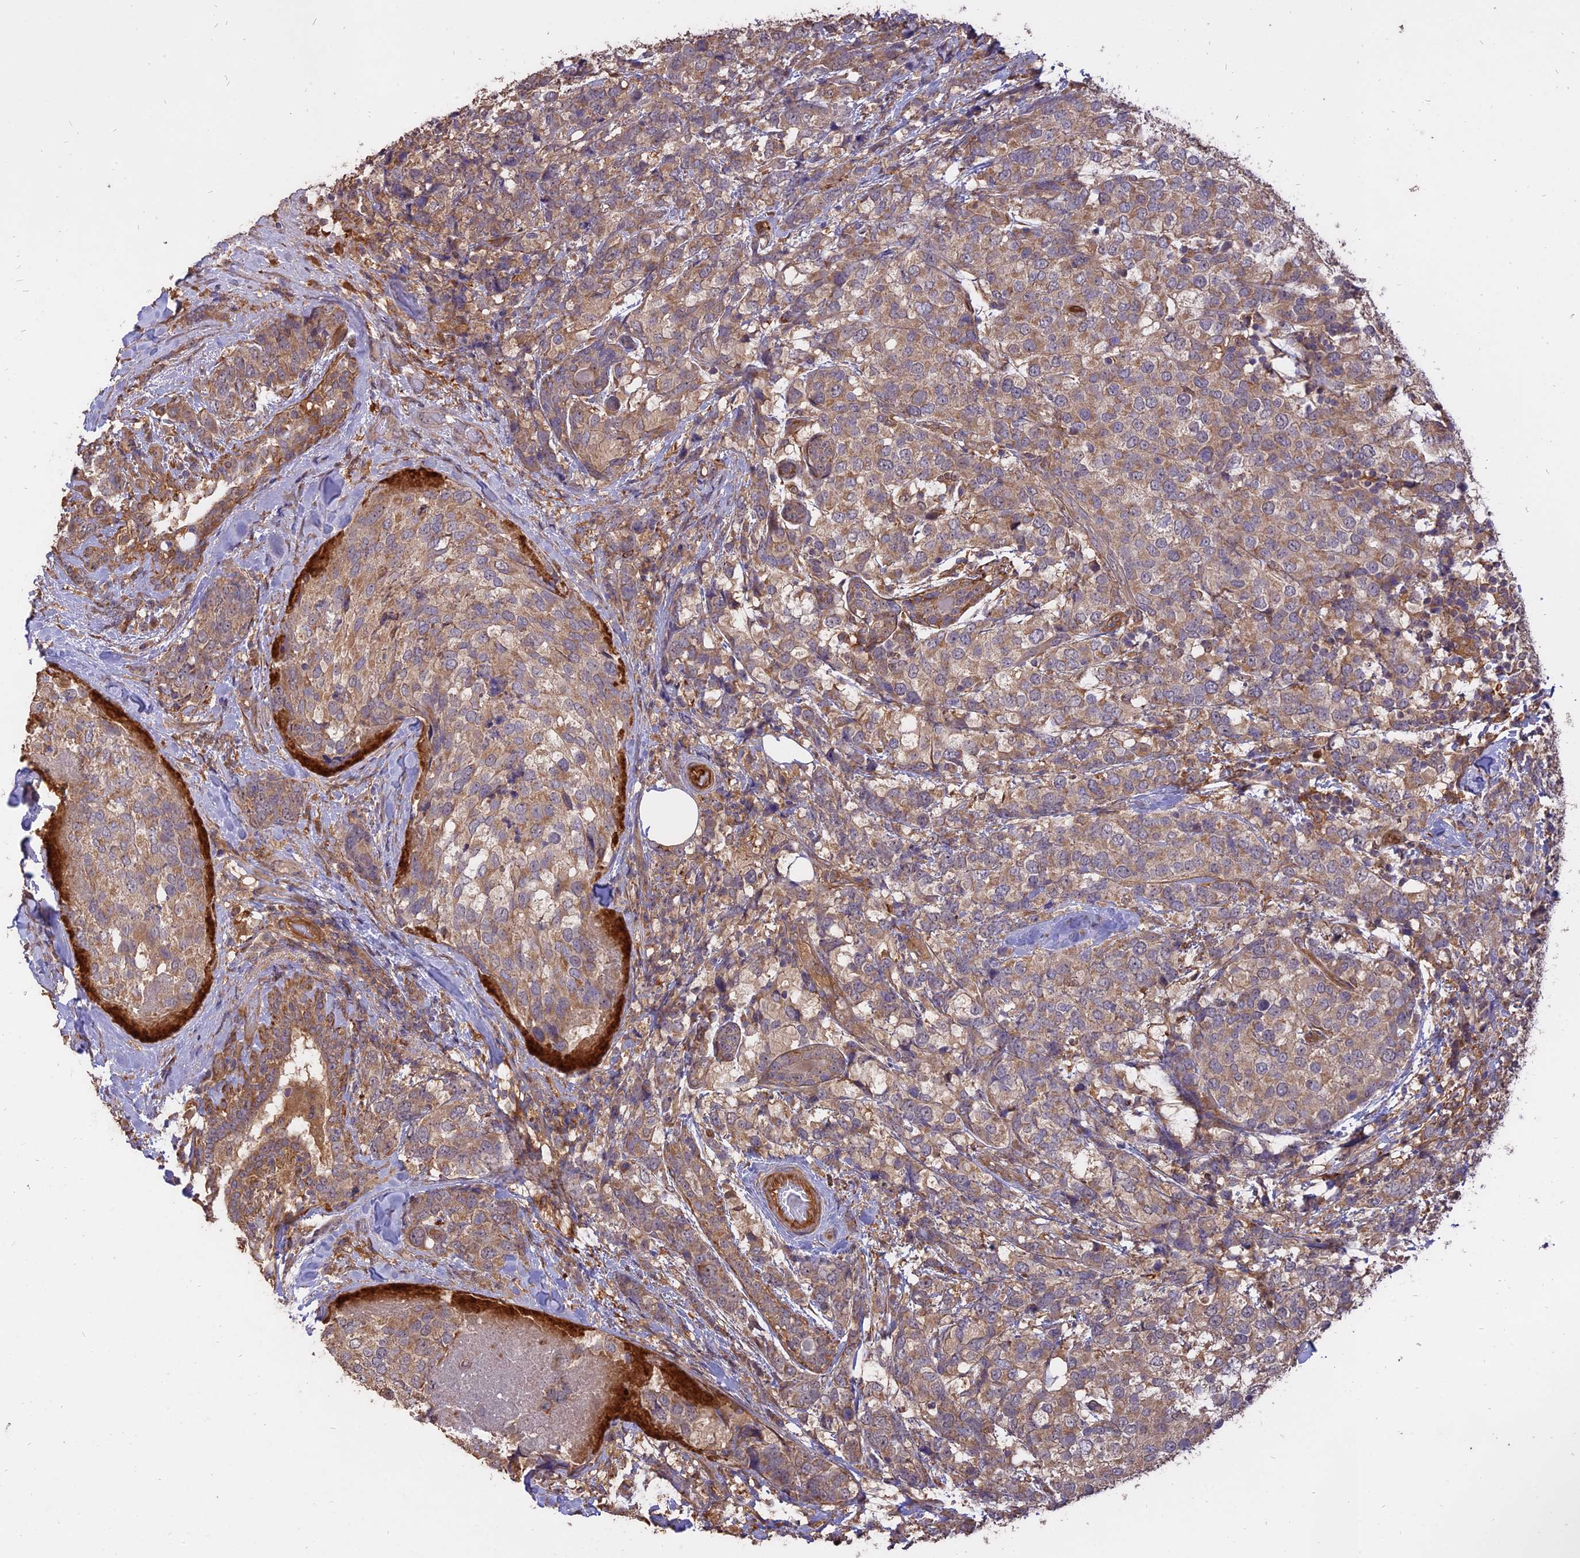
{"staining": {"intensity": "weak", "quantity": ">75%", "location": "cytoplasmic/membranous"}, "tissue": "breast cancer", "cell_type": "Tumor cells", "image_type": "cancer", "snomed": [{"axis": "morphology", "description": "Lobular carcinoma"}, {"axis": "topography", "description": "Breast"}], "caption": "Protein expression analysis of human breast cancer (lobular carcinoma) reveals weak cytoplasmic/membranous staining in approximately >75% of tumor cells.", "gene": "SAC3D1", "patient": {"sex": "female", "age": 59}}